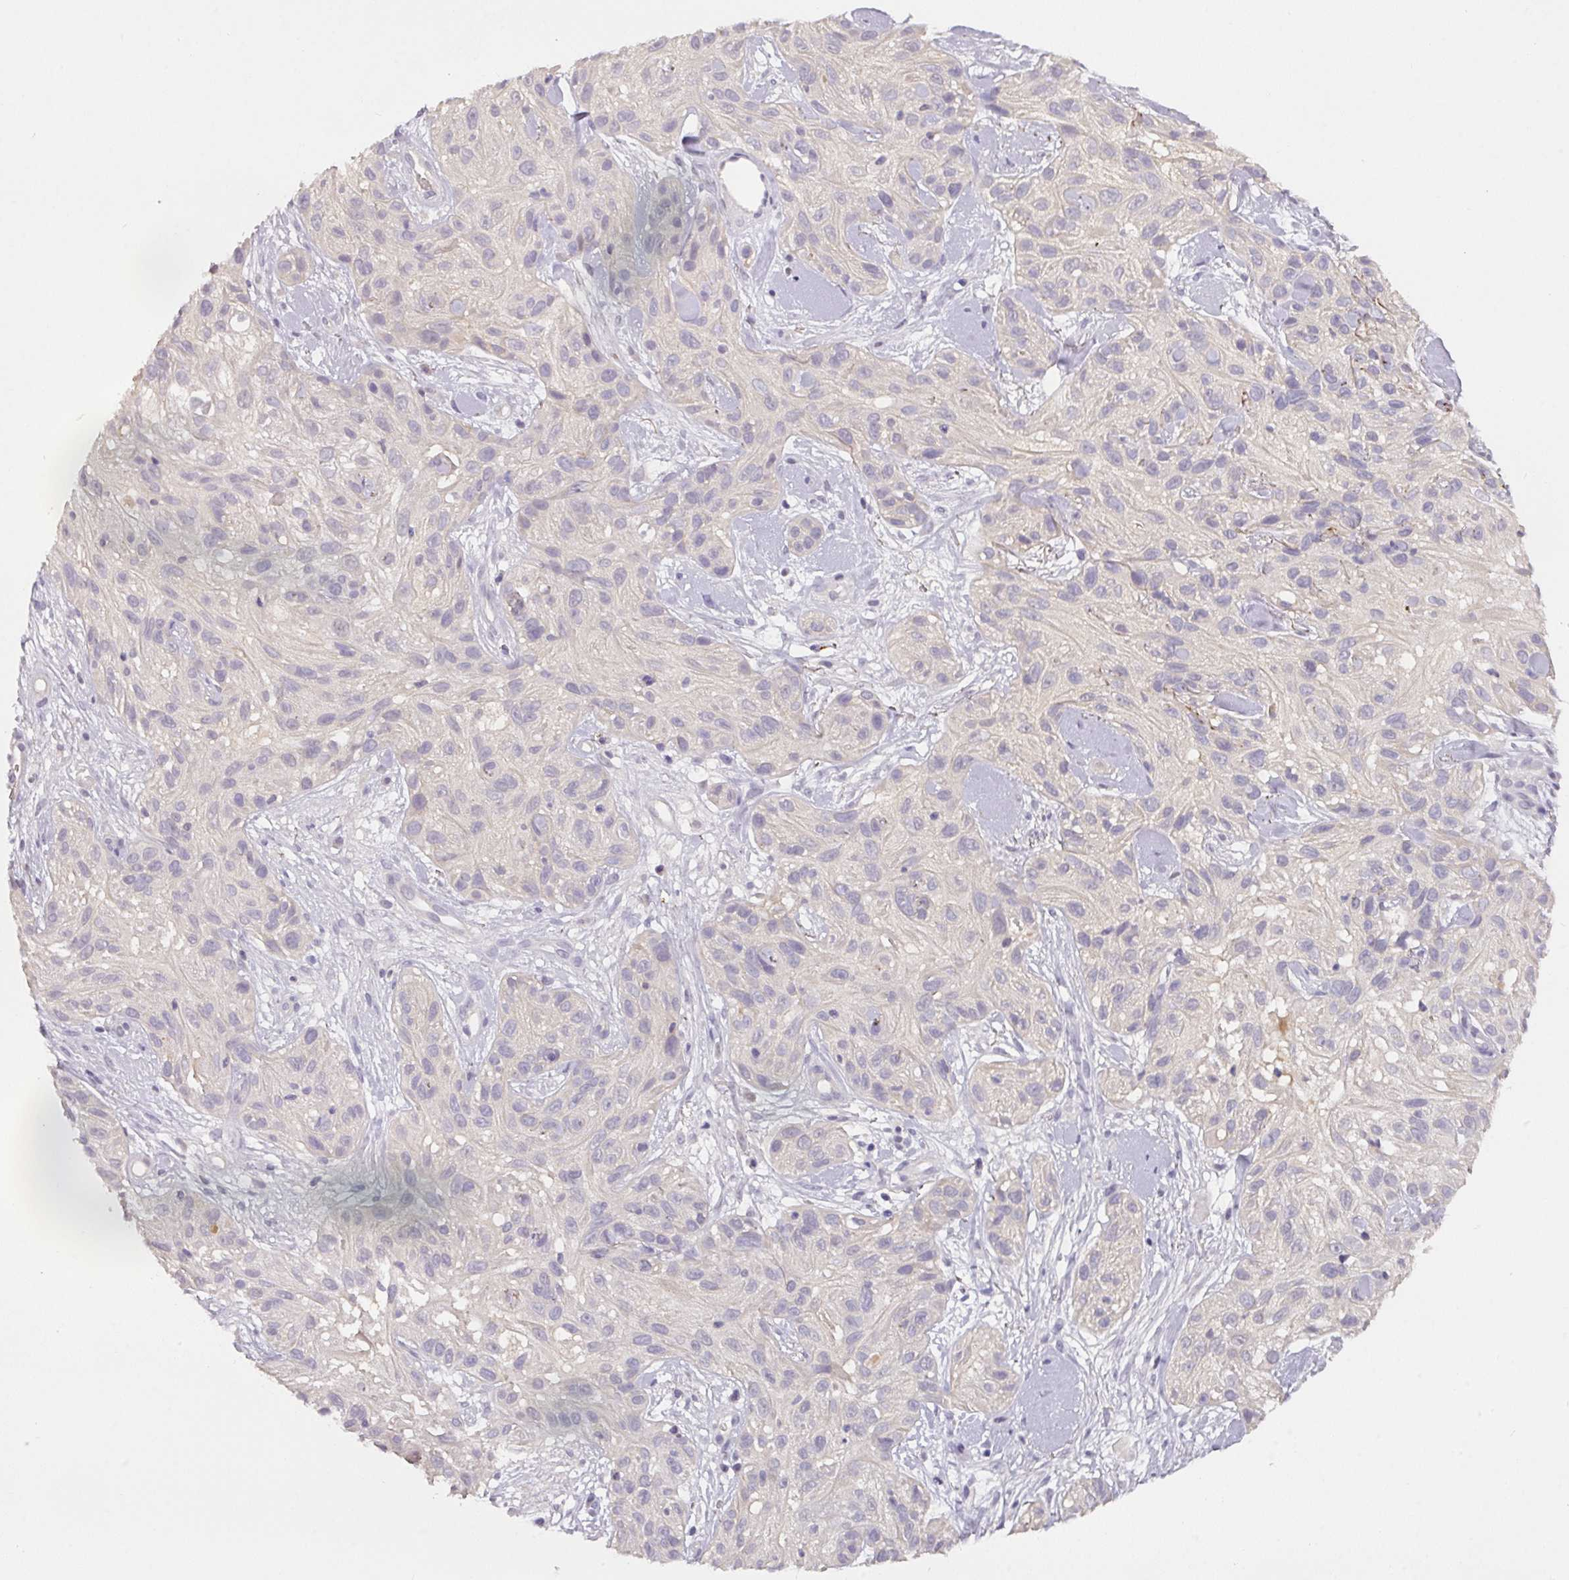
{"staining": {"intensity": "negative", "quantity": "none", "location": "none"}, "tissue": "skin cancer", "cell_type": "Tumor cells", "image_type": "cancer", "snomed": [{"axis": "morphology", "description": "Squamous cell carcinoma, NOS"}, {"axis": "topography", "description": "Skin"}], "caption": "Tumor cells are negative for protein expression in human skin cancer (squamous cell carcinoma).", "gene": "FOXN4", "patient": {"sex": "male", "age": 82}}